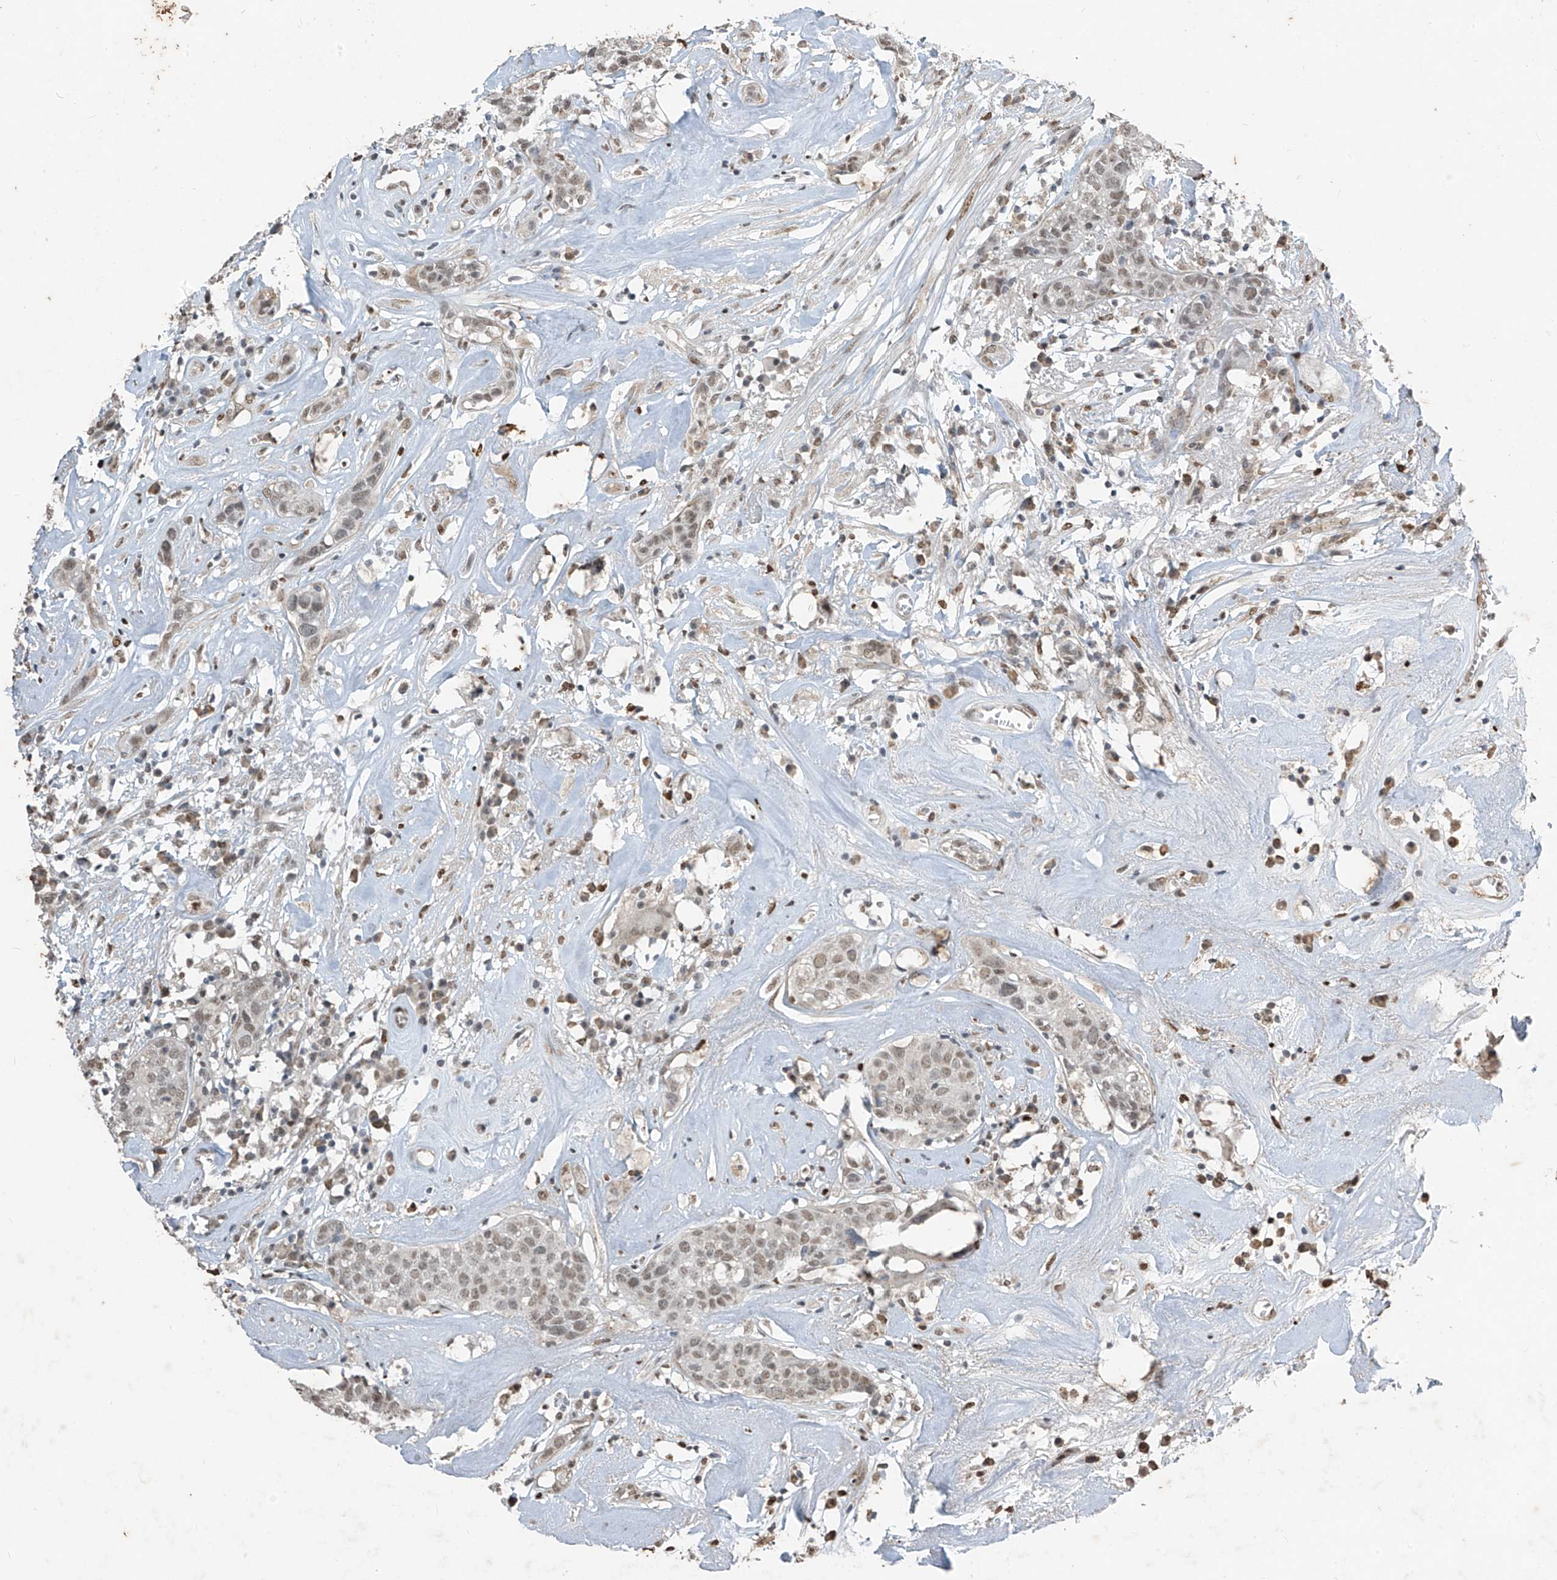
{"staining": {"intensity": "weak", "quantity": "25%-75%", "location": "nuclear"}, "tissue": "head and neck cancer", "cell_type": "Tumor cells", "image_type": "cancer", "snomed": [{"axis": "morphology", "description": "Adenocarcinoma, NOS"}, {"axis": "topography", "description": "Salivary gland"}, {"axis": "topography", "description": "Head-Neck"}], "caption": "Immunohistochemistry of human head and neck cancer (adenocarcinoma) shows low levels of weak nuclear expression in approximately 25%-75% of tumor cells.", "gene": "TFEC", "patient": {"sex": "female", "age": 65}}